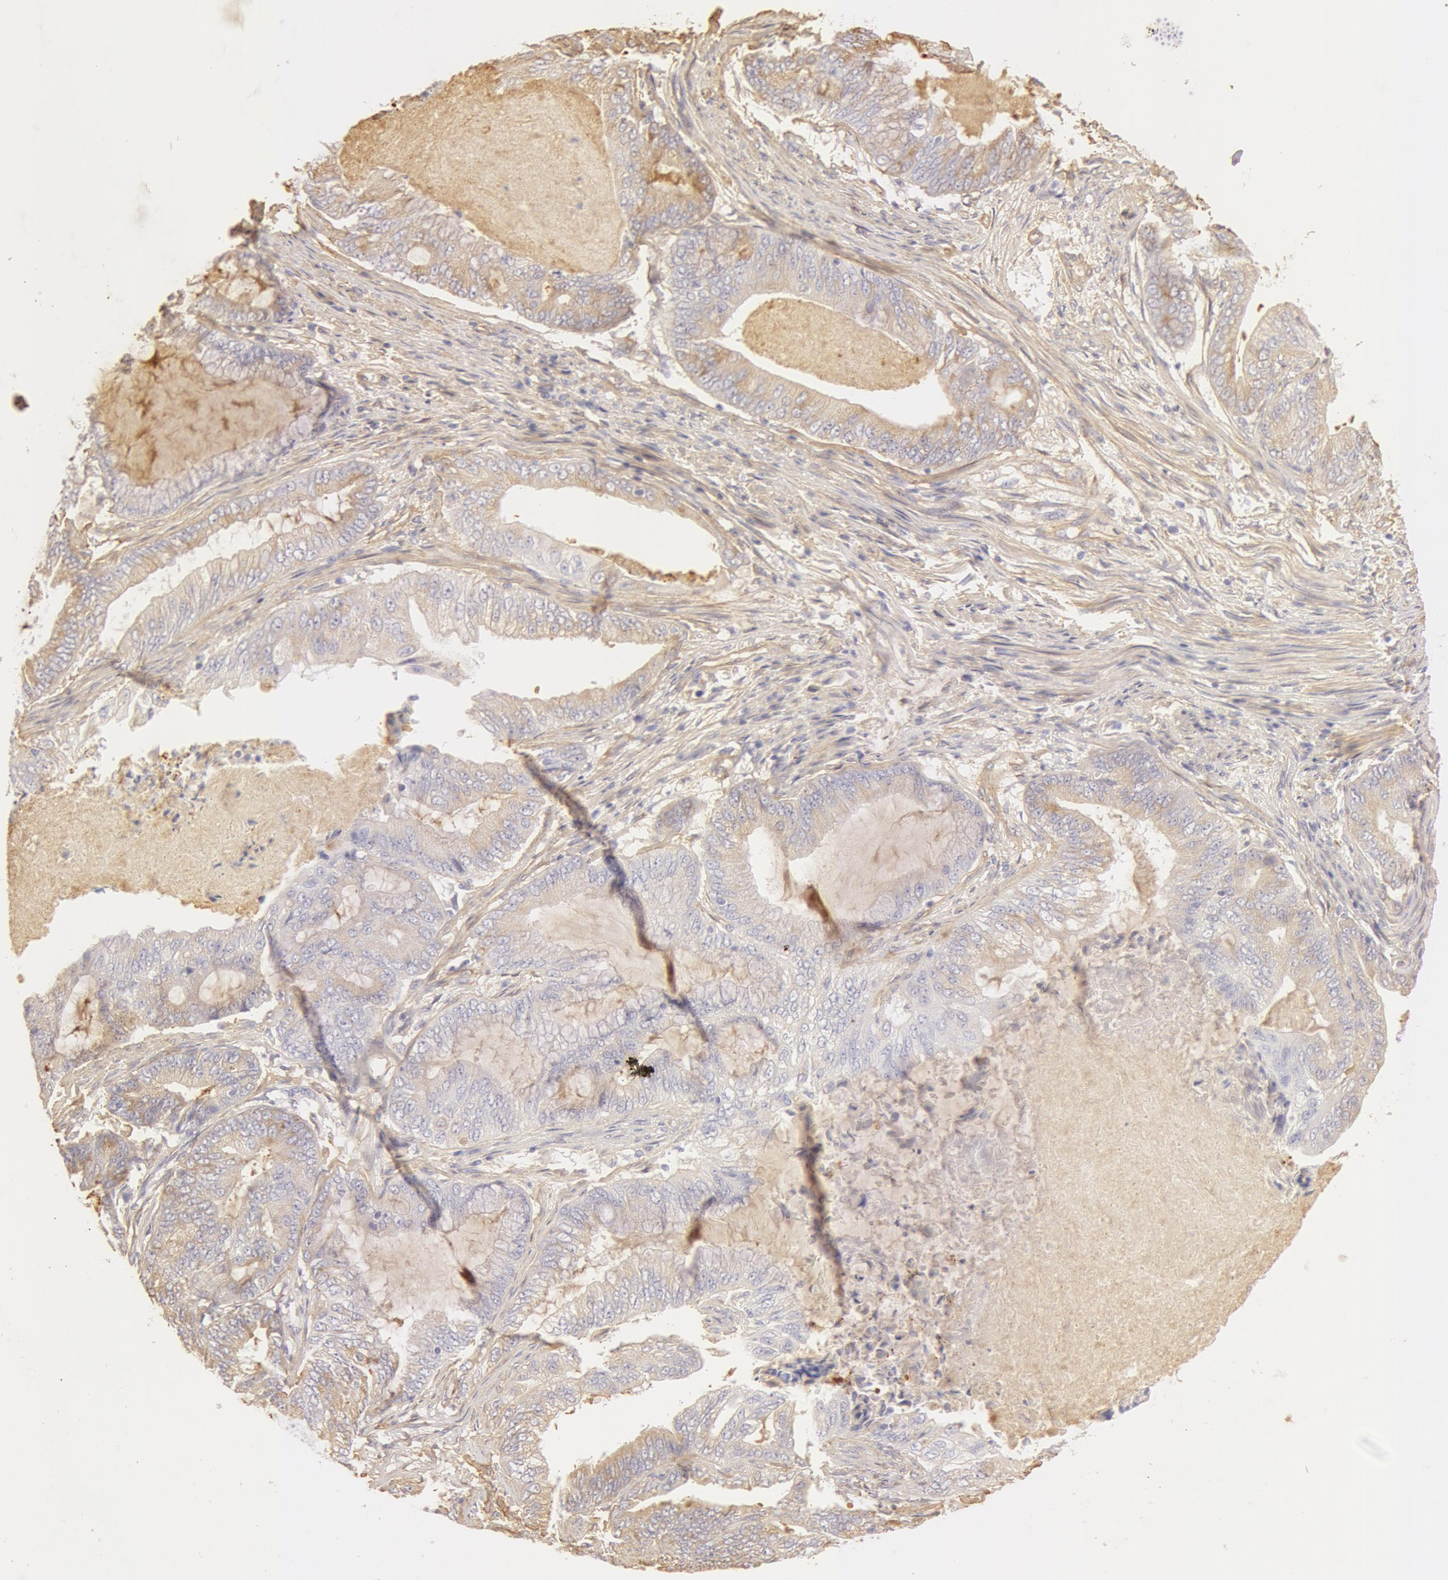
{"staining": {"intensity": "weak", "quantity": "25%-75%", "location": "cytoplasmic/membranous"}, "tissue": "endometrial cancer", "cell_type": "Tumor cells", "image_type": "cancer", "snomed": [{"axis": "morphology", "description": "Adenocarcinoma, NOS"}, {"axis": "topography", "description": "Endometrium"}], "caption": "Weak cytoplasmic/membranous positivity is present in about 25%-75% of tumor cells in endometrial adenocarcinoma.", "gene": "COL4A1", "patient": {"sex": "female", "age": 63}}